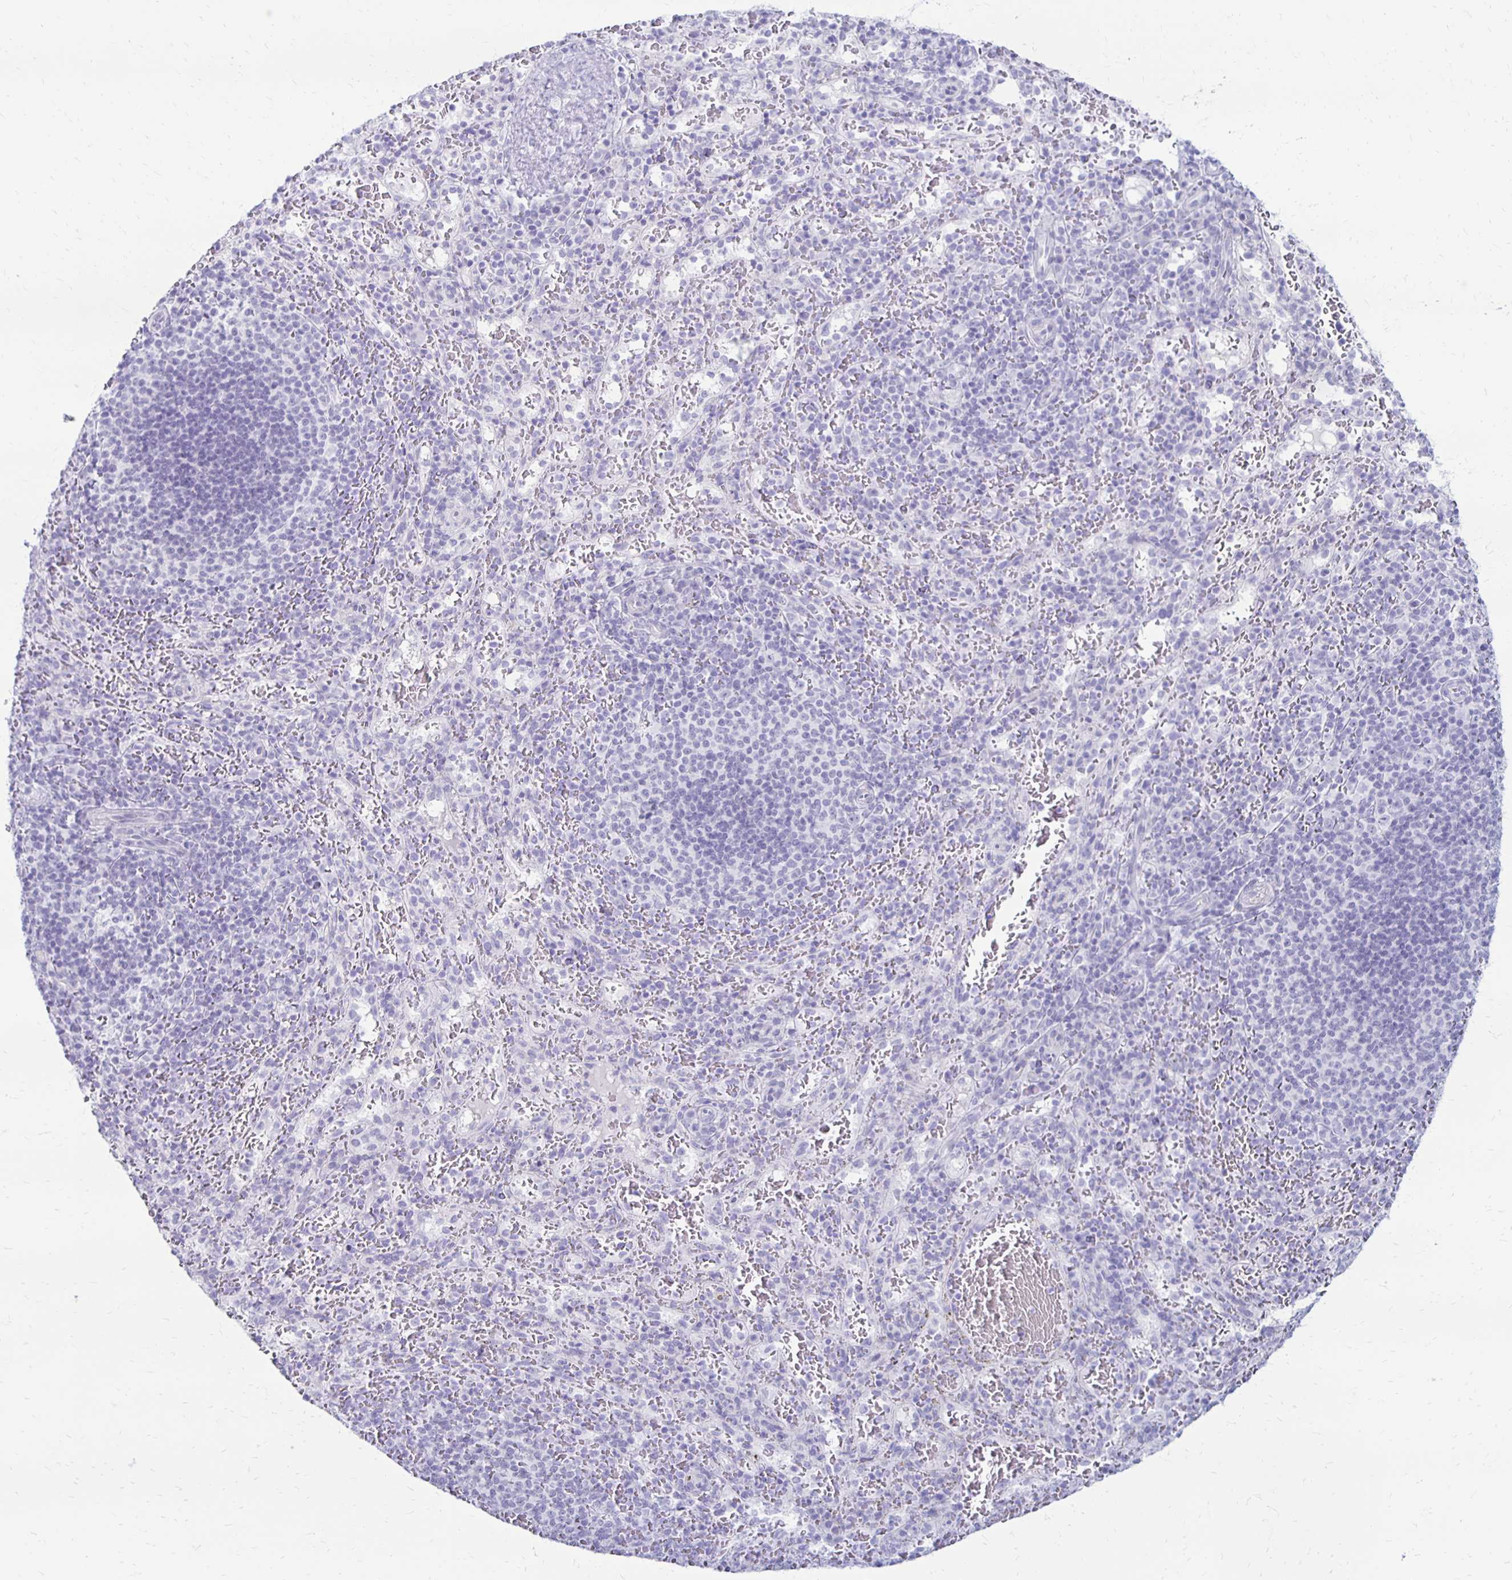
{"staining": {"intensity": "negative", "quantity": "none", "location": "none"}, "tissue": "spleen", "cell_type": "Cells in red pulp", "image_type": "normal", "snomed": [{"axis": "morphology", "description": "Normal tissue, NOS"}, {"axis": "topography", "description": "Spleen"}], "caption": "Immunohistochemistry micrograph of normal spleen: human spleen stained with DAB exhibits no significant protein positivity in cells in red pulp. (DAB (3,3'-diaminobenzidine) immunohistochemistry (IHC) visualized using brightfield microscopy, high magnification).", "gene": "RYR1", "patient": {"sex": "male", "age": 57}}